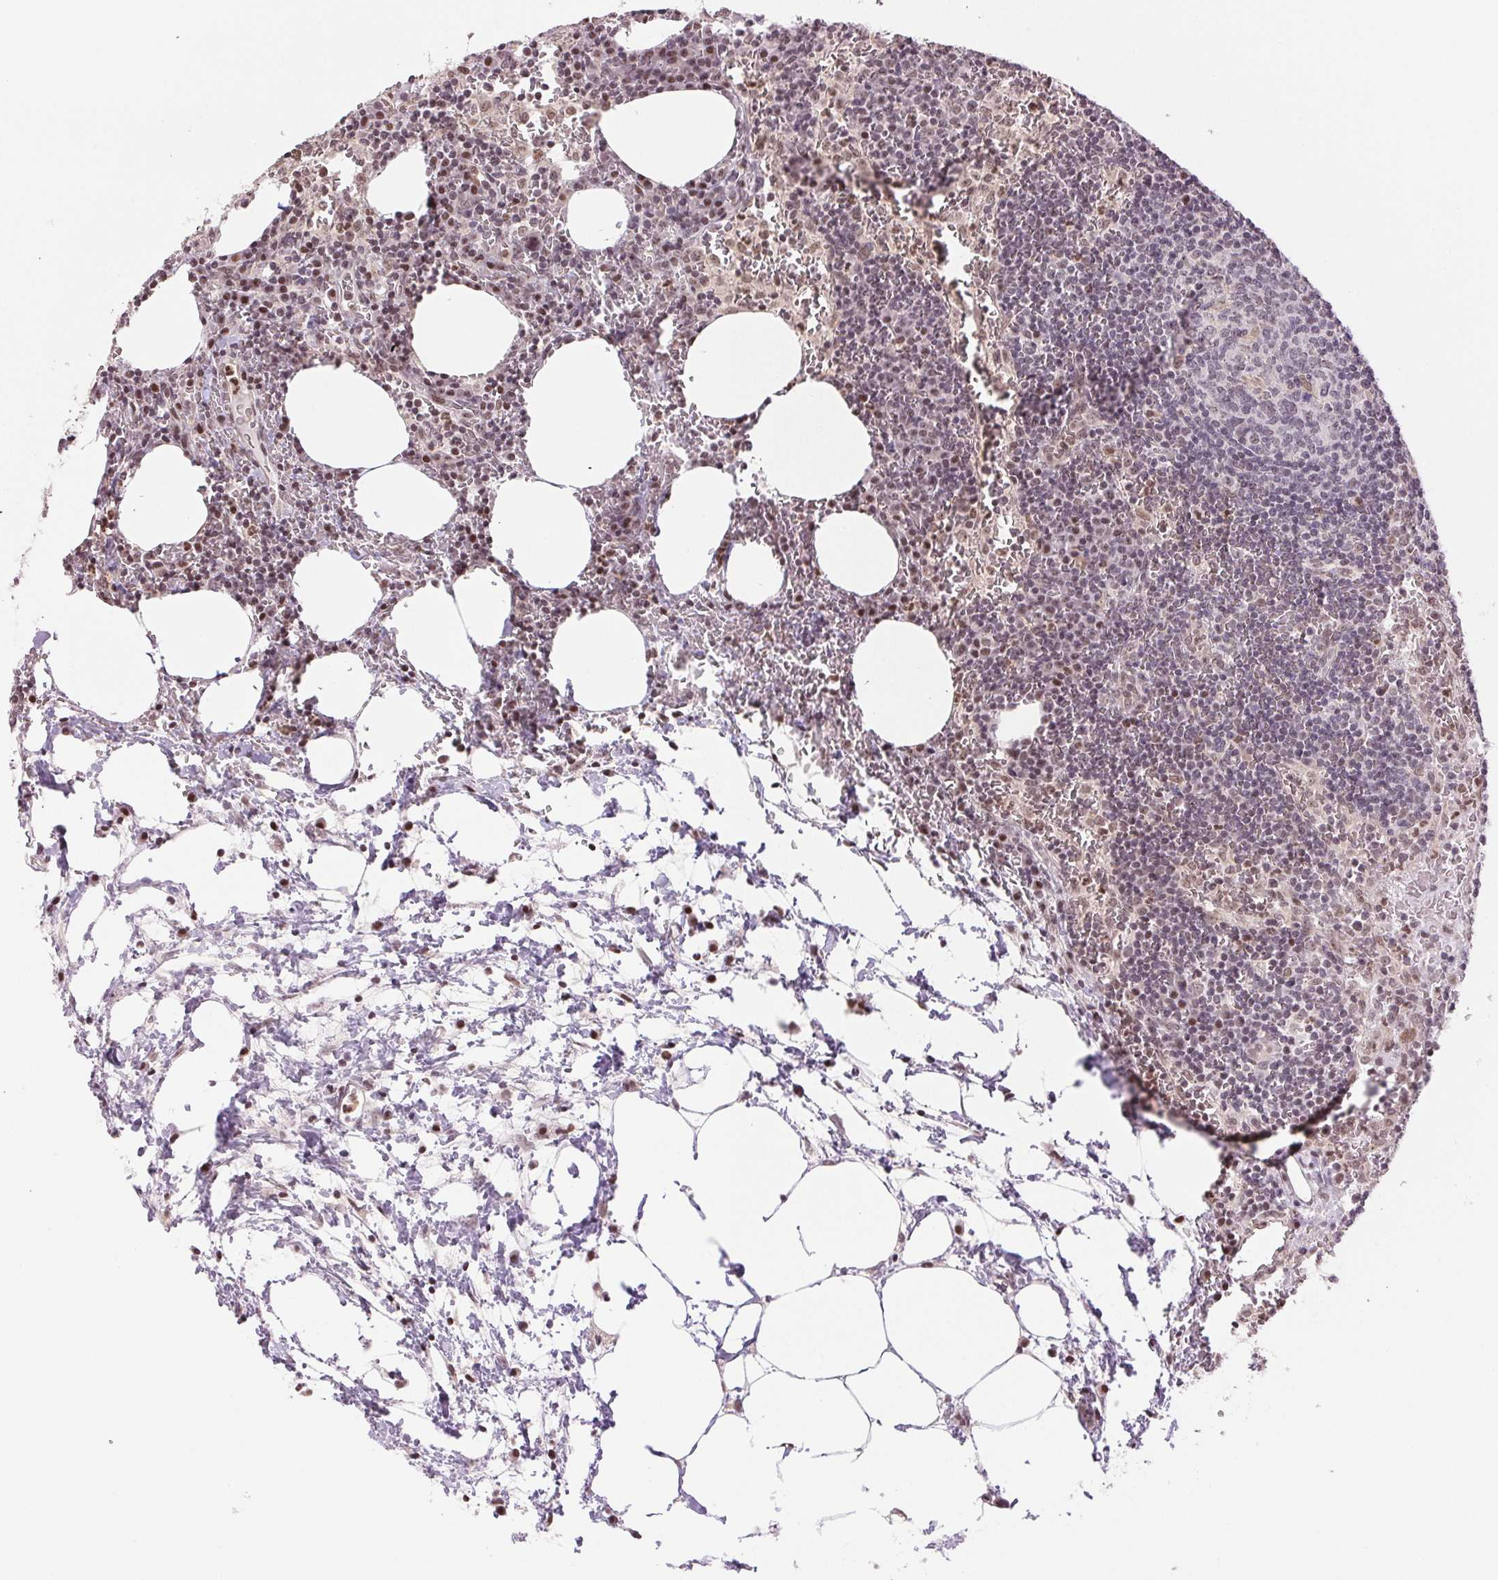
{"staining": {"intensity": "negative", "quantity": "none", "location": "none"}, "tissue": "lymph node", "cell_type": "Germinal center cells", "image_type": "normal", "snomed": [{"axis": "morphology", "description": "Normal tissue, NOS"}, {"axis": "topography", "description": "Lymph node"}], "caption": "Immunohistochemical staining of benign human lymph node exhibits no significant staining in germinal center cells. Nuclei are stained in blue.", "gene": "GRHL3", "patient": {"sex": "male", "age": 67}}